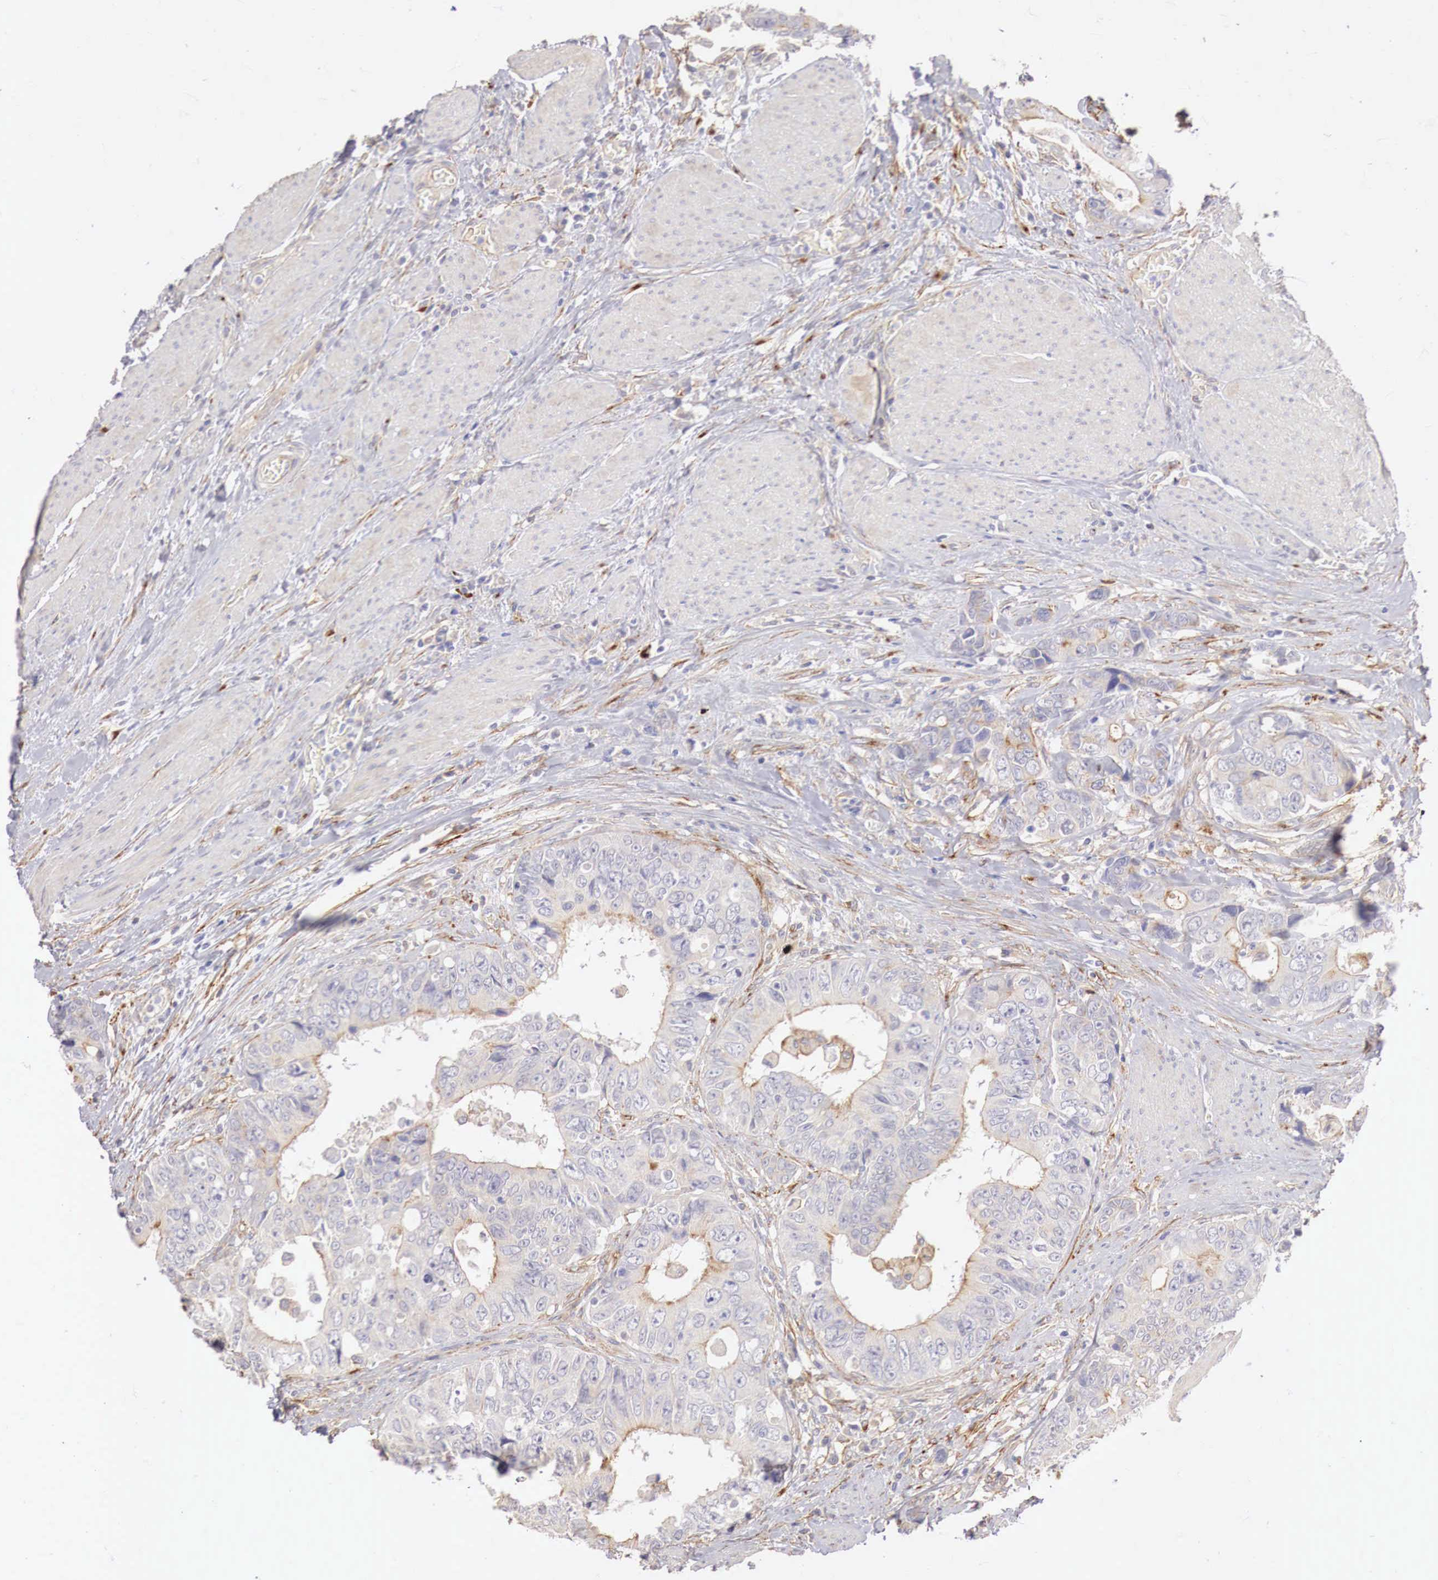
{"staining": {"intensity": "weak", "quantity": "25%-75%", "location": "cytoplasmic/membranous"}, "tissue": "colorectal cancer", "cell_type": "Tumor cells", "image_type": "cancer", "snomed": [{"axis": "morphology", "description": "Adenocarcinoma, NOS"}, {"axis": "topography", "description": "Rectum"}], "caption": "Immunohistochemistry micrograph of colorectal cancer stained for a protein (brown), which shows low levels of weak cytoplasmic/membranous expression in about 25%-75% of tumor cells.", "gene": "KLHDC7B", "patient": {"sex": "female", "age": 67}}